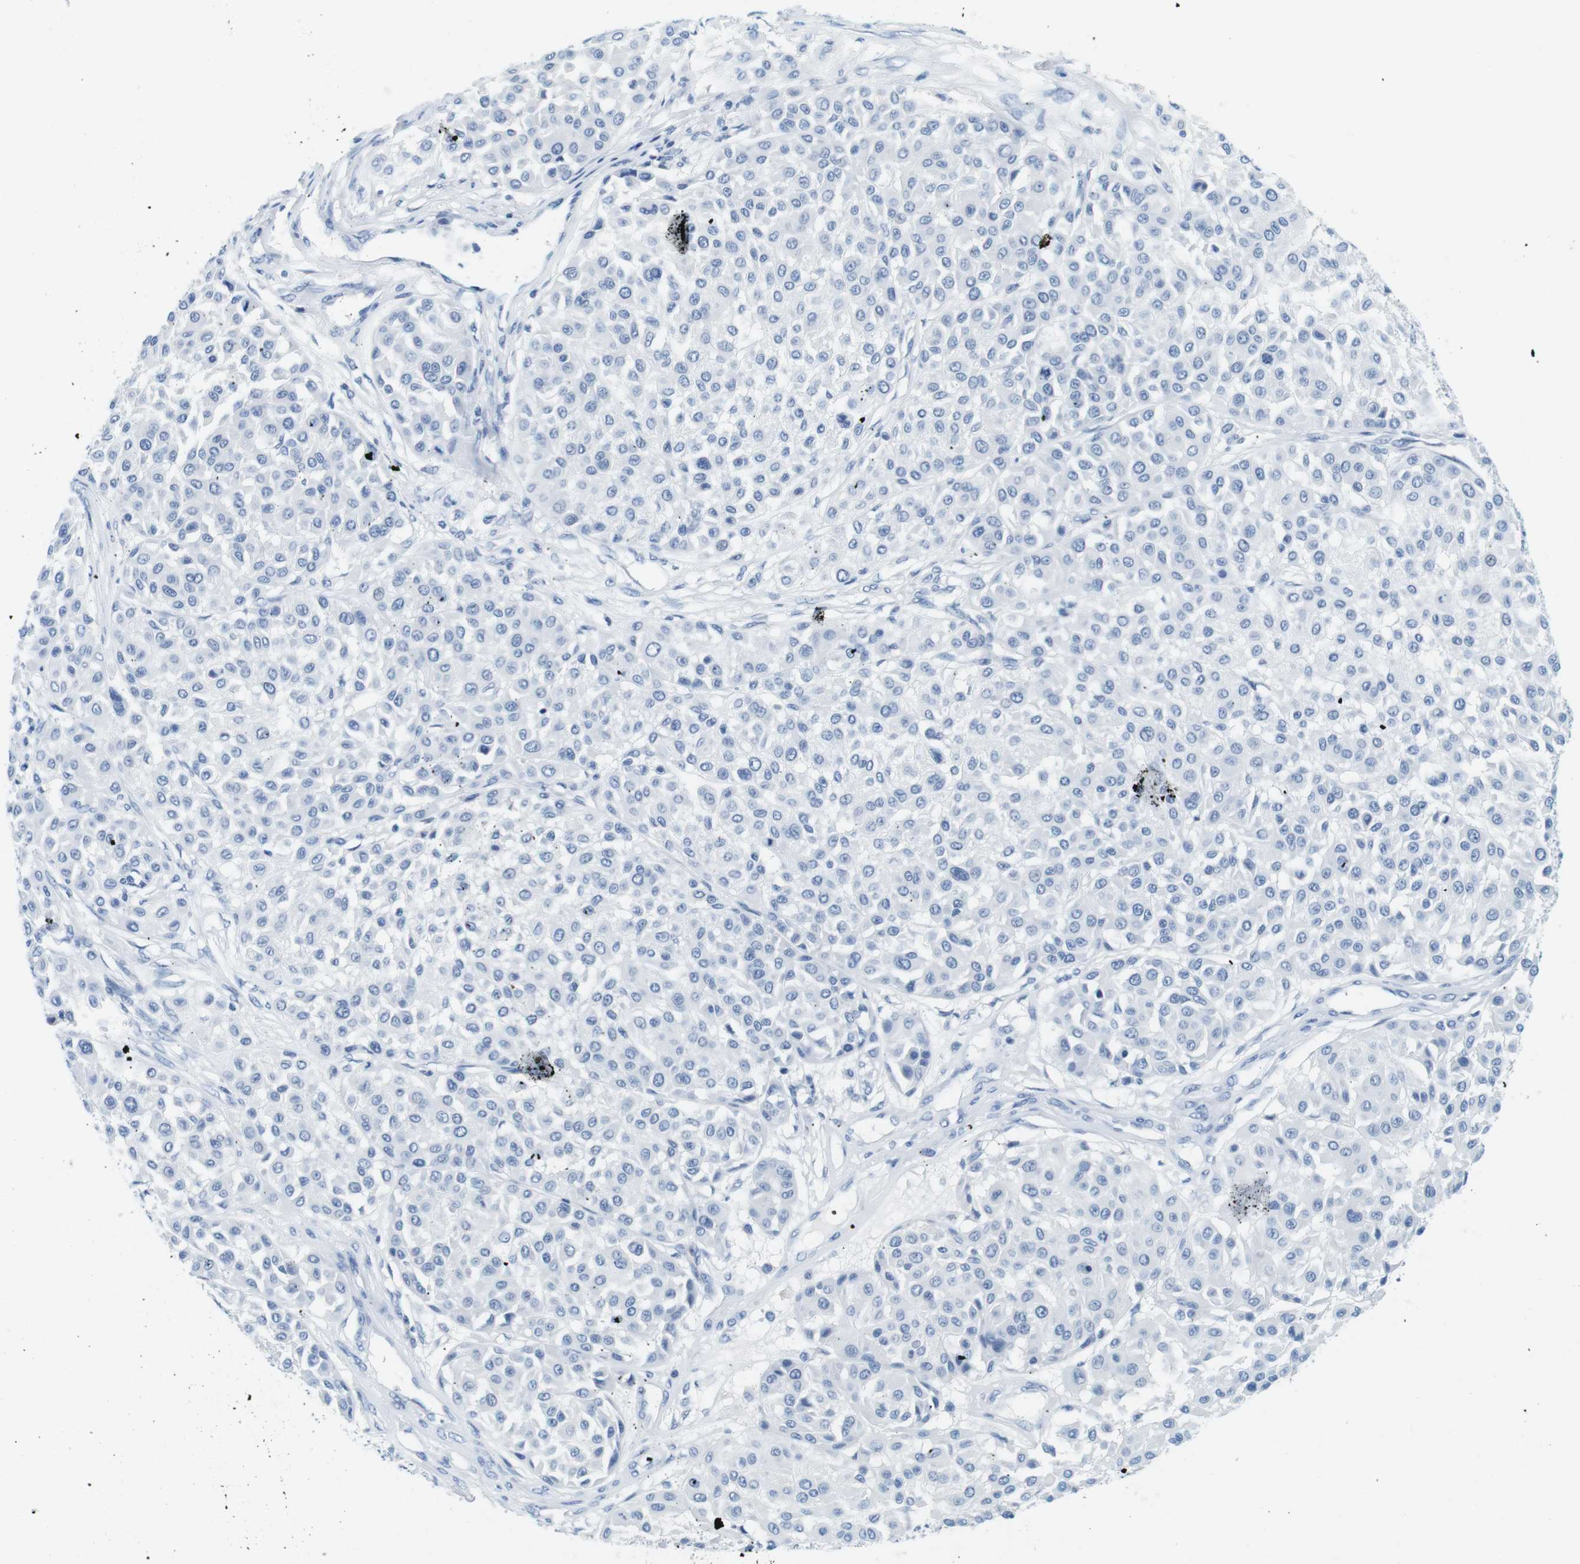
{"staining": {"intensity": "negative", "quantity": "none", "location": "none"}, "tissue": "melanoma", "cell_type": "Tumor cells", "image_type": "cancer", "snomed": [{"axis": "morphology", "description": "Malignant melanoma, Metastatic site"}, {"axis": "topography", "description": "Soft tissue"}], "caption": "Malignant melanoma (metastatic site) stained for a protein using immunohistochemistry reveals no positivity tumor cells.", "gene": "CYP2C9", "patient": {"sex": "male", "age": 41}}